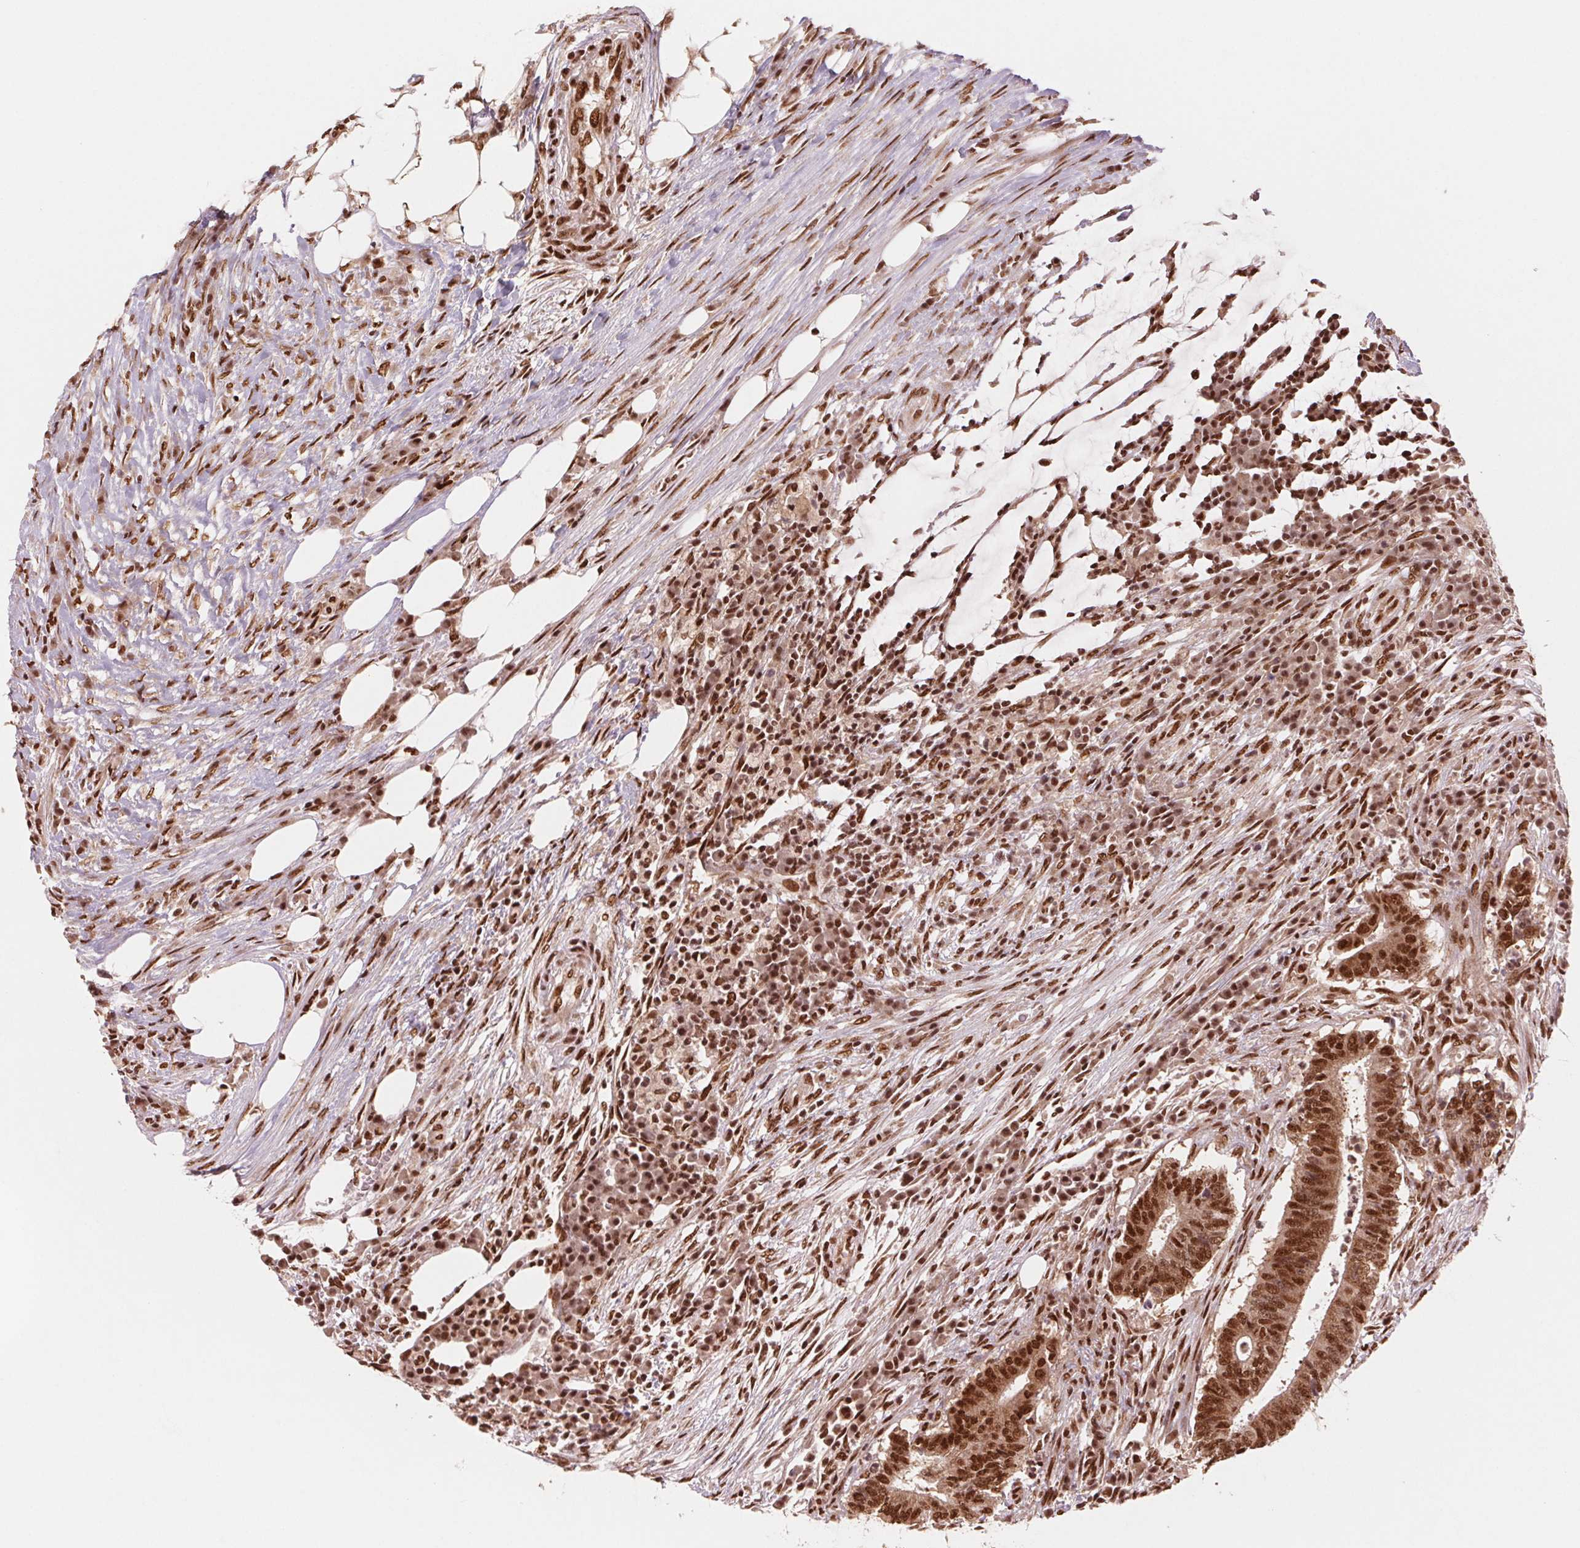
{"staining": {"intensity": "strong", "quantity": ">75%", "location": "nuclear"}, "tissue": "colorectal cancer", "cell_type": "Tumor cells", "image_type": "cancer", "snomed": [{"axis": "morphology", "description": "Adenocarcinoma, NOS"}, {"axis": "topography", "description": "Colon"}], "caption": "Immunohistochemical staining of colorectal adenocarcinoma shows high levels of strong nuclear expression in approximately >75% of tumor cells.", "gene": "TTLL9", "patient": {"sex": "female", "age": 43}}